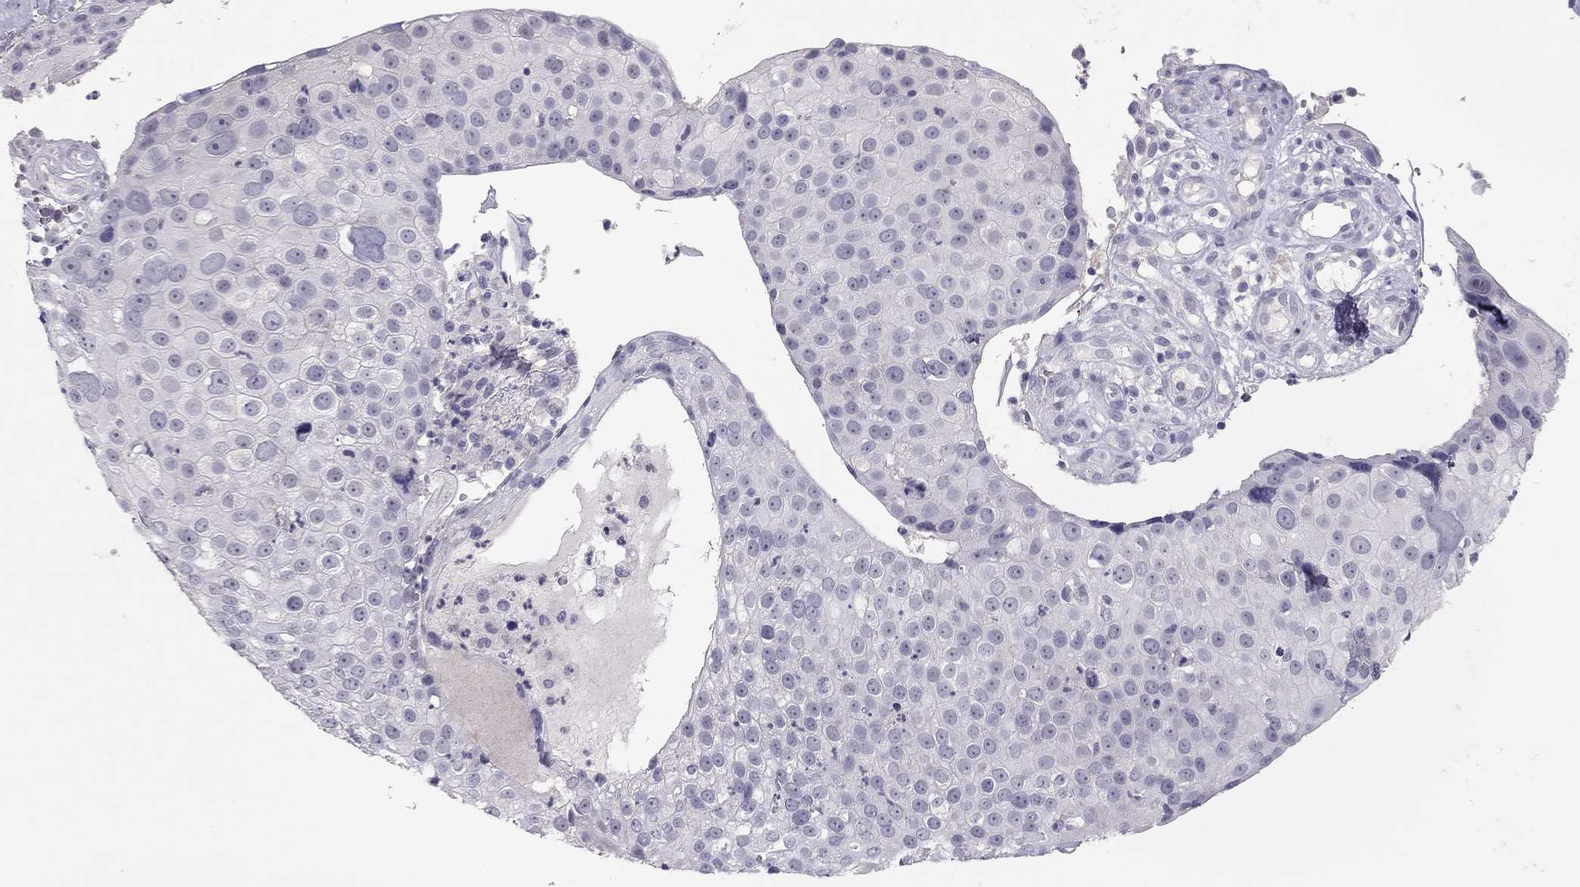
{"staining": {"intensity": "negative", "quantity": "none", "location": "none"}, "tissue": "skin cancer", "cell_type": "Tumor cells", "image_type": "cancer", "snomed": [{"axis": "morphology", "description": "Squamous cell carcinoma, NOS"}, {"axis": "topography", "description": "Skin"}], "caption": "IHC photomicrograph of skin cancer stained for a protein (brown), which exhibits no positivity in tumor cells. Nuclei are stained in blue.", "gene": "ADORA2A", "patient": {"sex": "male", "age": 71}}